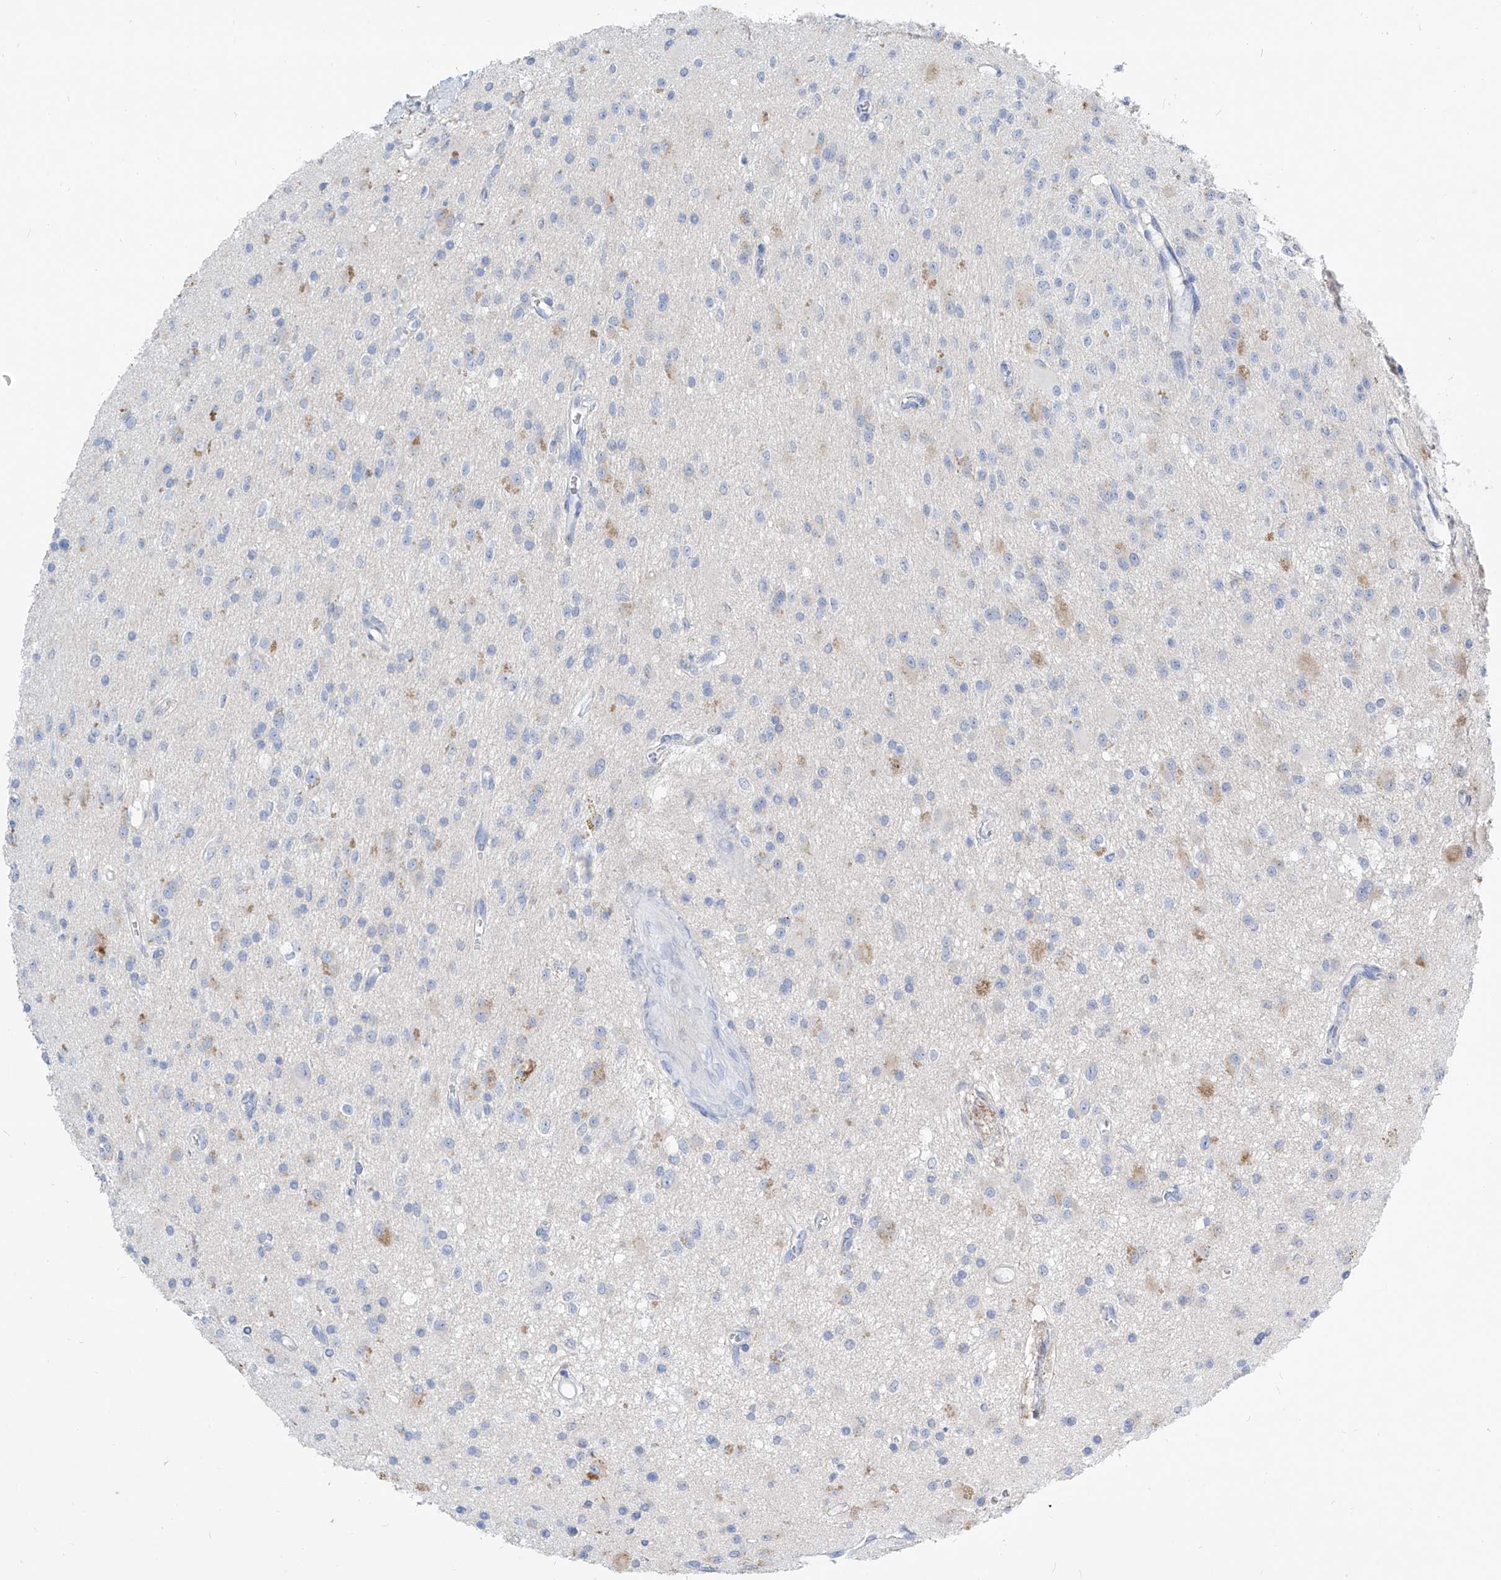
{"staining": {"intensity": "negative", "quantity": "none", "location": "none"}, "tissue": "glioma", "cell_type": "Tumor cells", "image_type": "cancer", "snomed": [{"axis": "morphology", "description": "Glioma, malignant, High grade"}, {"axis": "topography", "description": "Brain"}], "caption": "Tumor cells show no significant positivity in glioma.", "gene": "FRS3", "patient": {"sex": "male", "age": 34}}